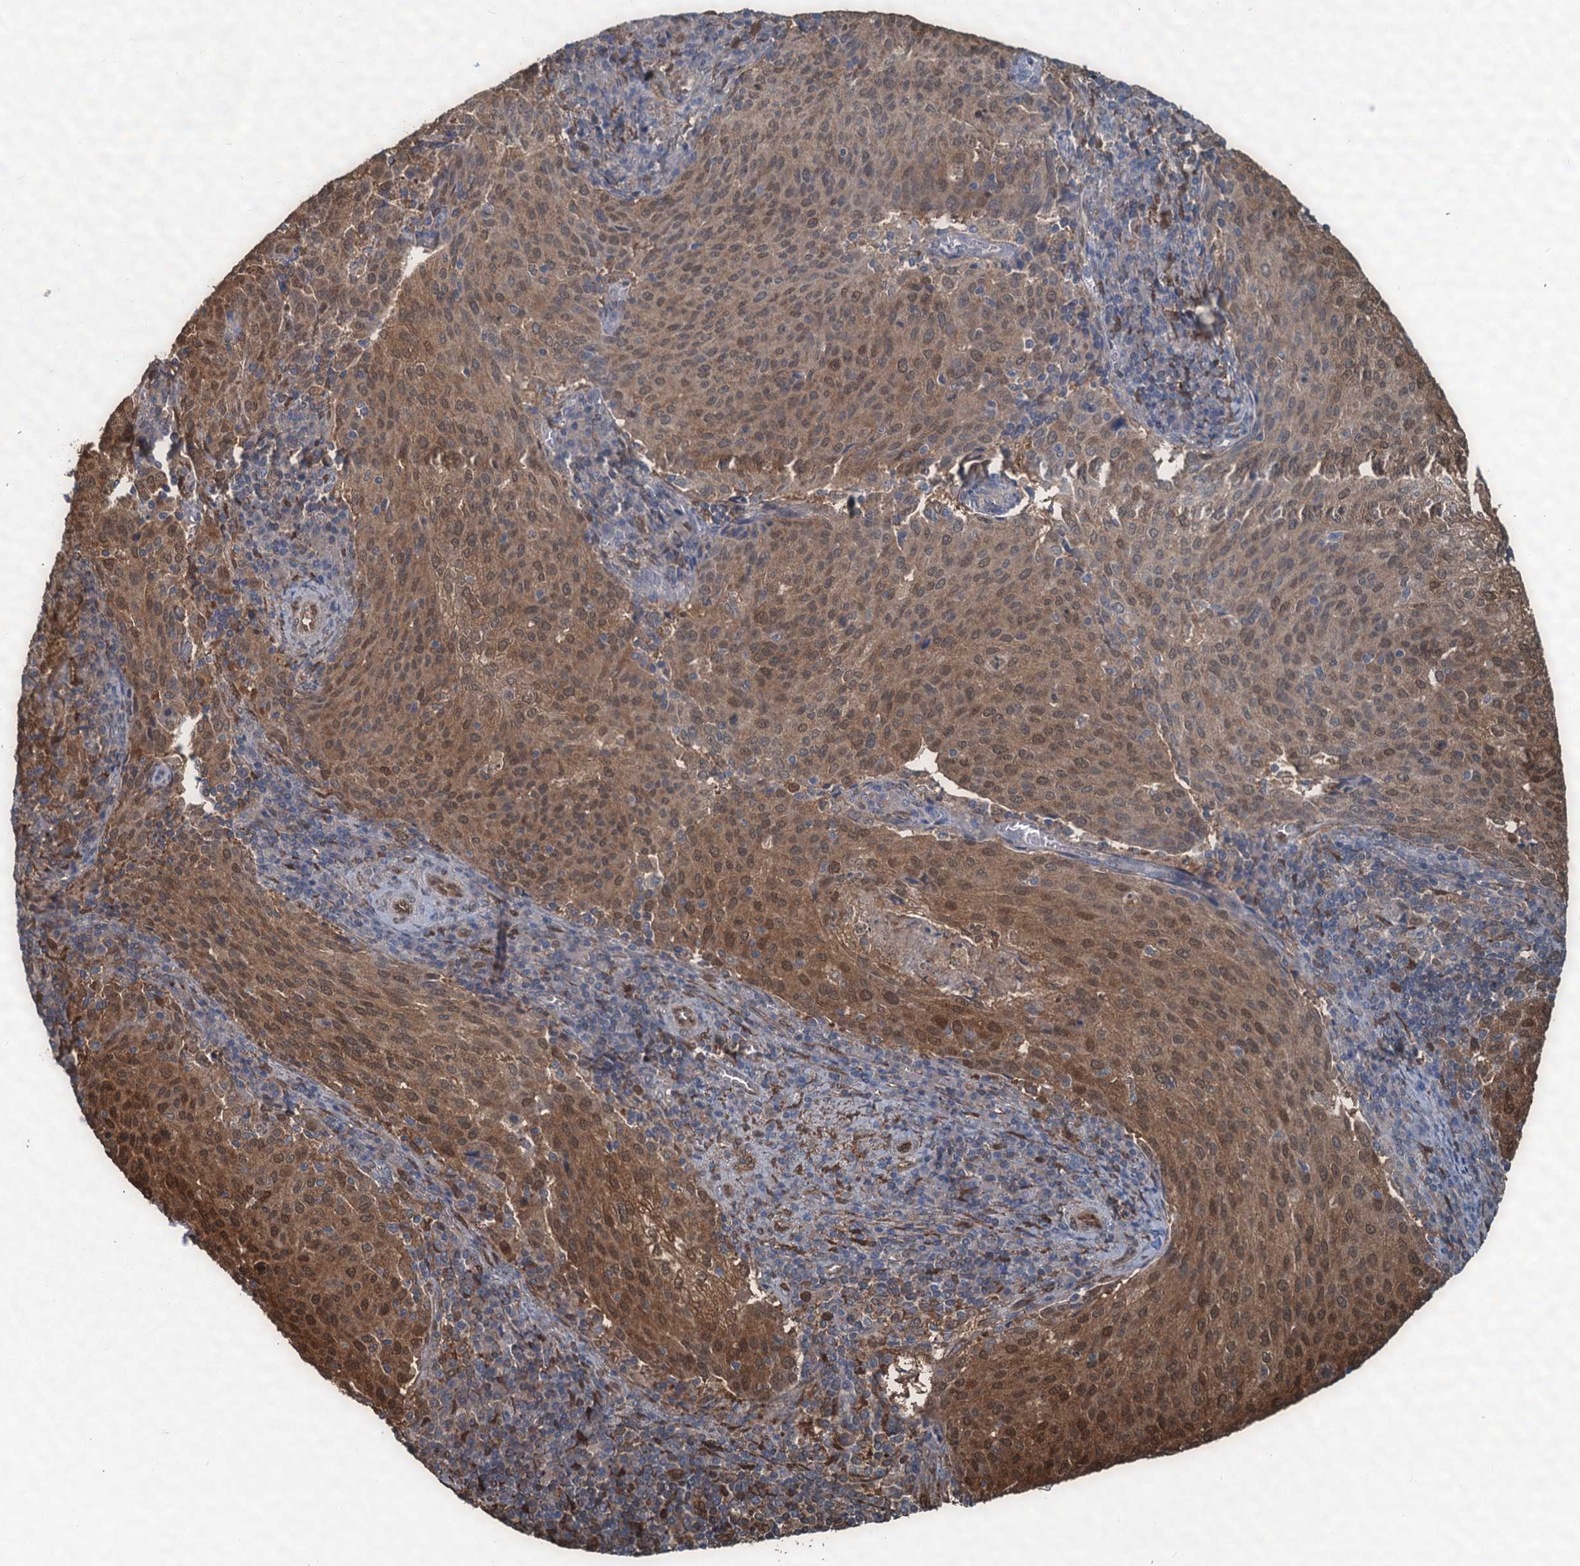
{"staining": {"intensity": "moderate", "quantity": ">75%", "location": "cytoplasmic/membranous,nuclear"}, "tissue": "cervical cancer", "cell_type": "Tumor cells", "image_type": "cancer", "snomed": [{"axis": "morphology", "description": "Squamous cell carcinoma, NOS"}, {"axis": "topography", "description": "Cervix"}], "caption": "Cervical cancer stained for a protein reveals moderate cytoplasmic/membranous and nuclear positivity in tumor cells.", "gene": "S100A6", "patient": {"sex": "female", "age": 46}}